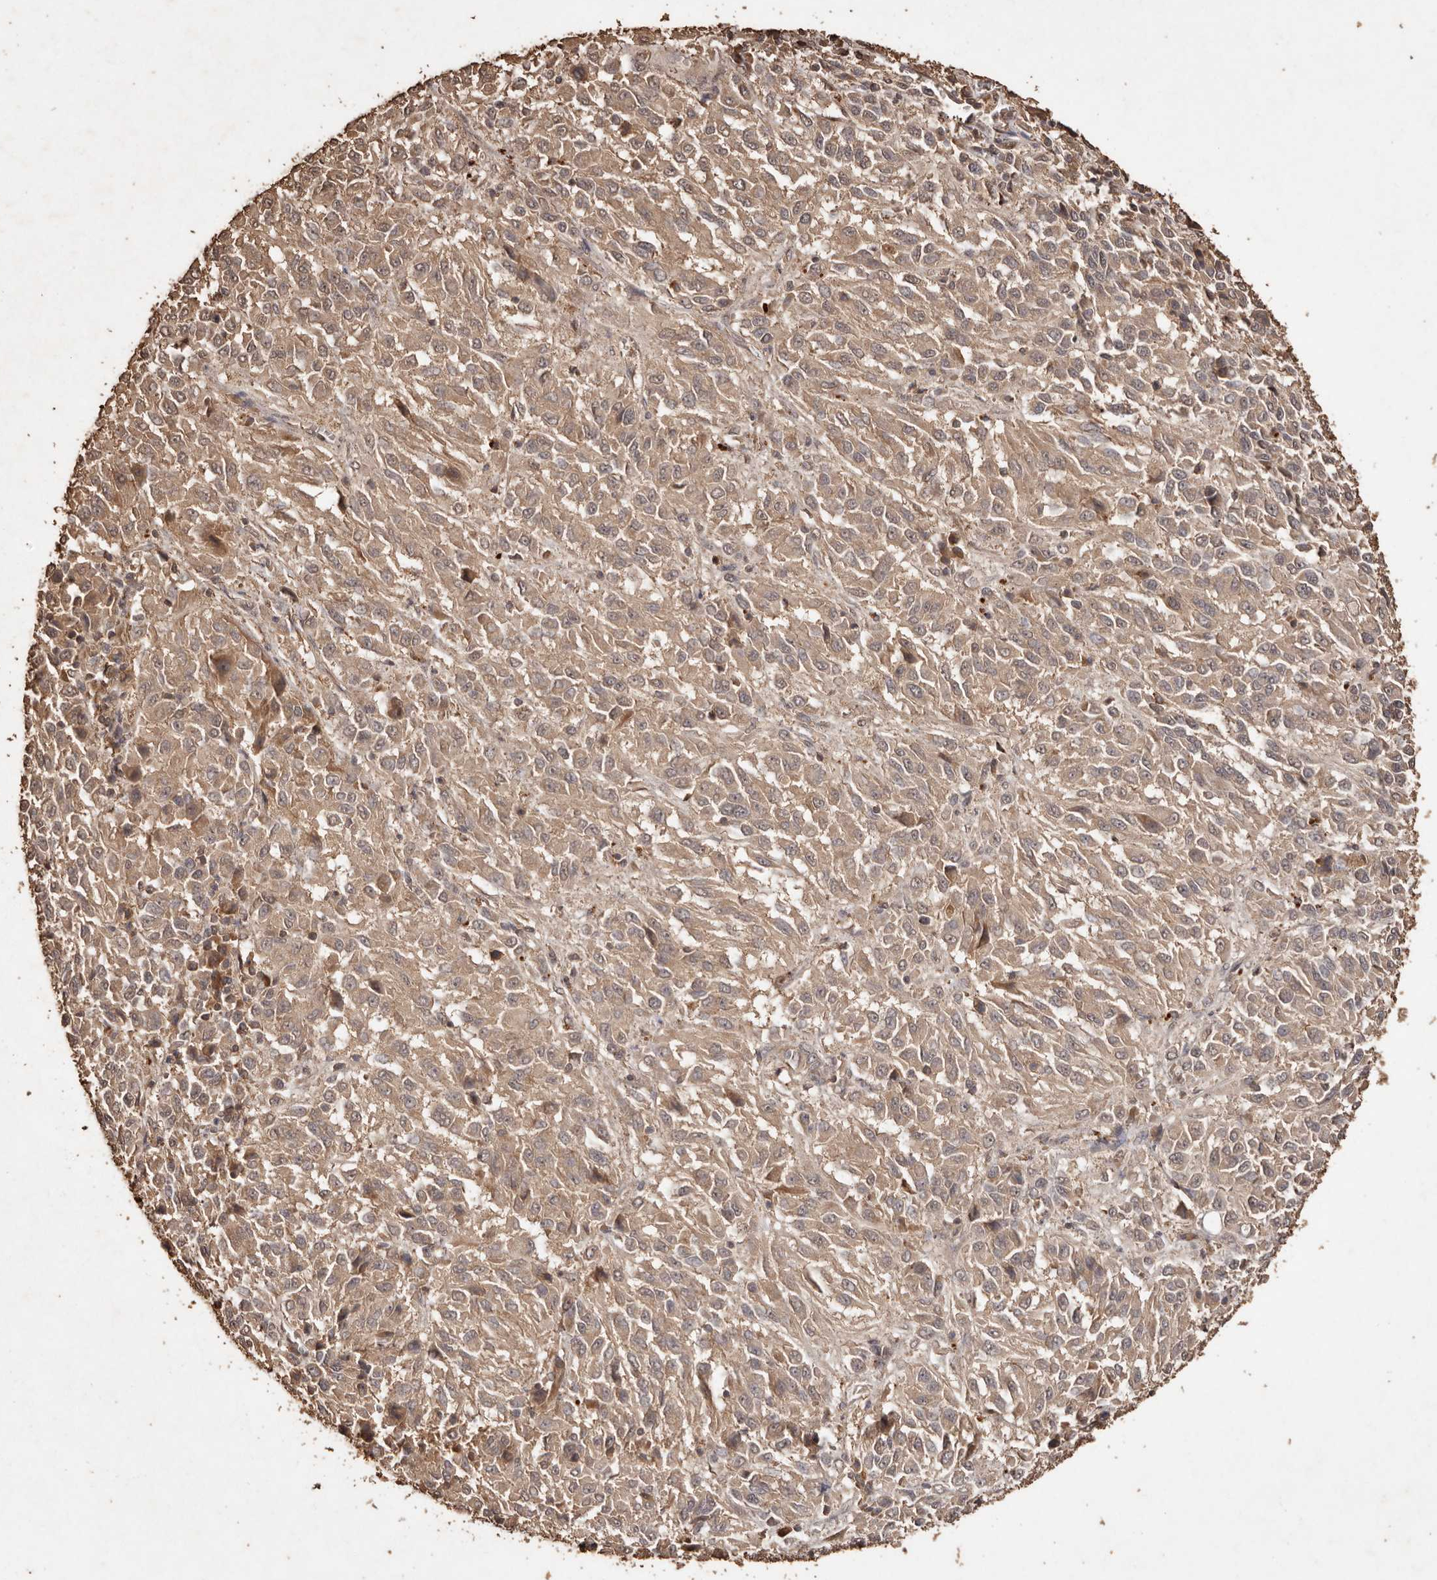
{"staining": {"intensity": "weak", "quantity": ">75%", "location": "cytoplasmic/membranous"}, "tissue": "melanoma", "cell_type": "Tumor cells", "image_type": "cancer", "snomed": [{"axis": "morphology", "description": "Malignant melanoma, Metastatic site"}, {"axis": "topography", "description": "Lung"}], "caption": "Immunohistochemistry (IHC) staining of melanoma, which shows low levels of weak cytoplasmic/membranous positivity in approximately >75% of tumor cells indicating weak cytoplasmic/membranous protein expression. The staining was performed using DAB (3,3'-diaminobenzidine) (brown) for protein detection and nuclei were counterstained in hematoxylin (blue).", "gene": "PKDCC", "patient": {"sex": "male", "age": 64}}